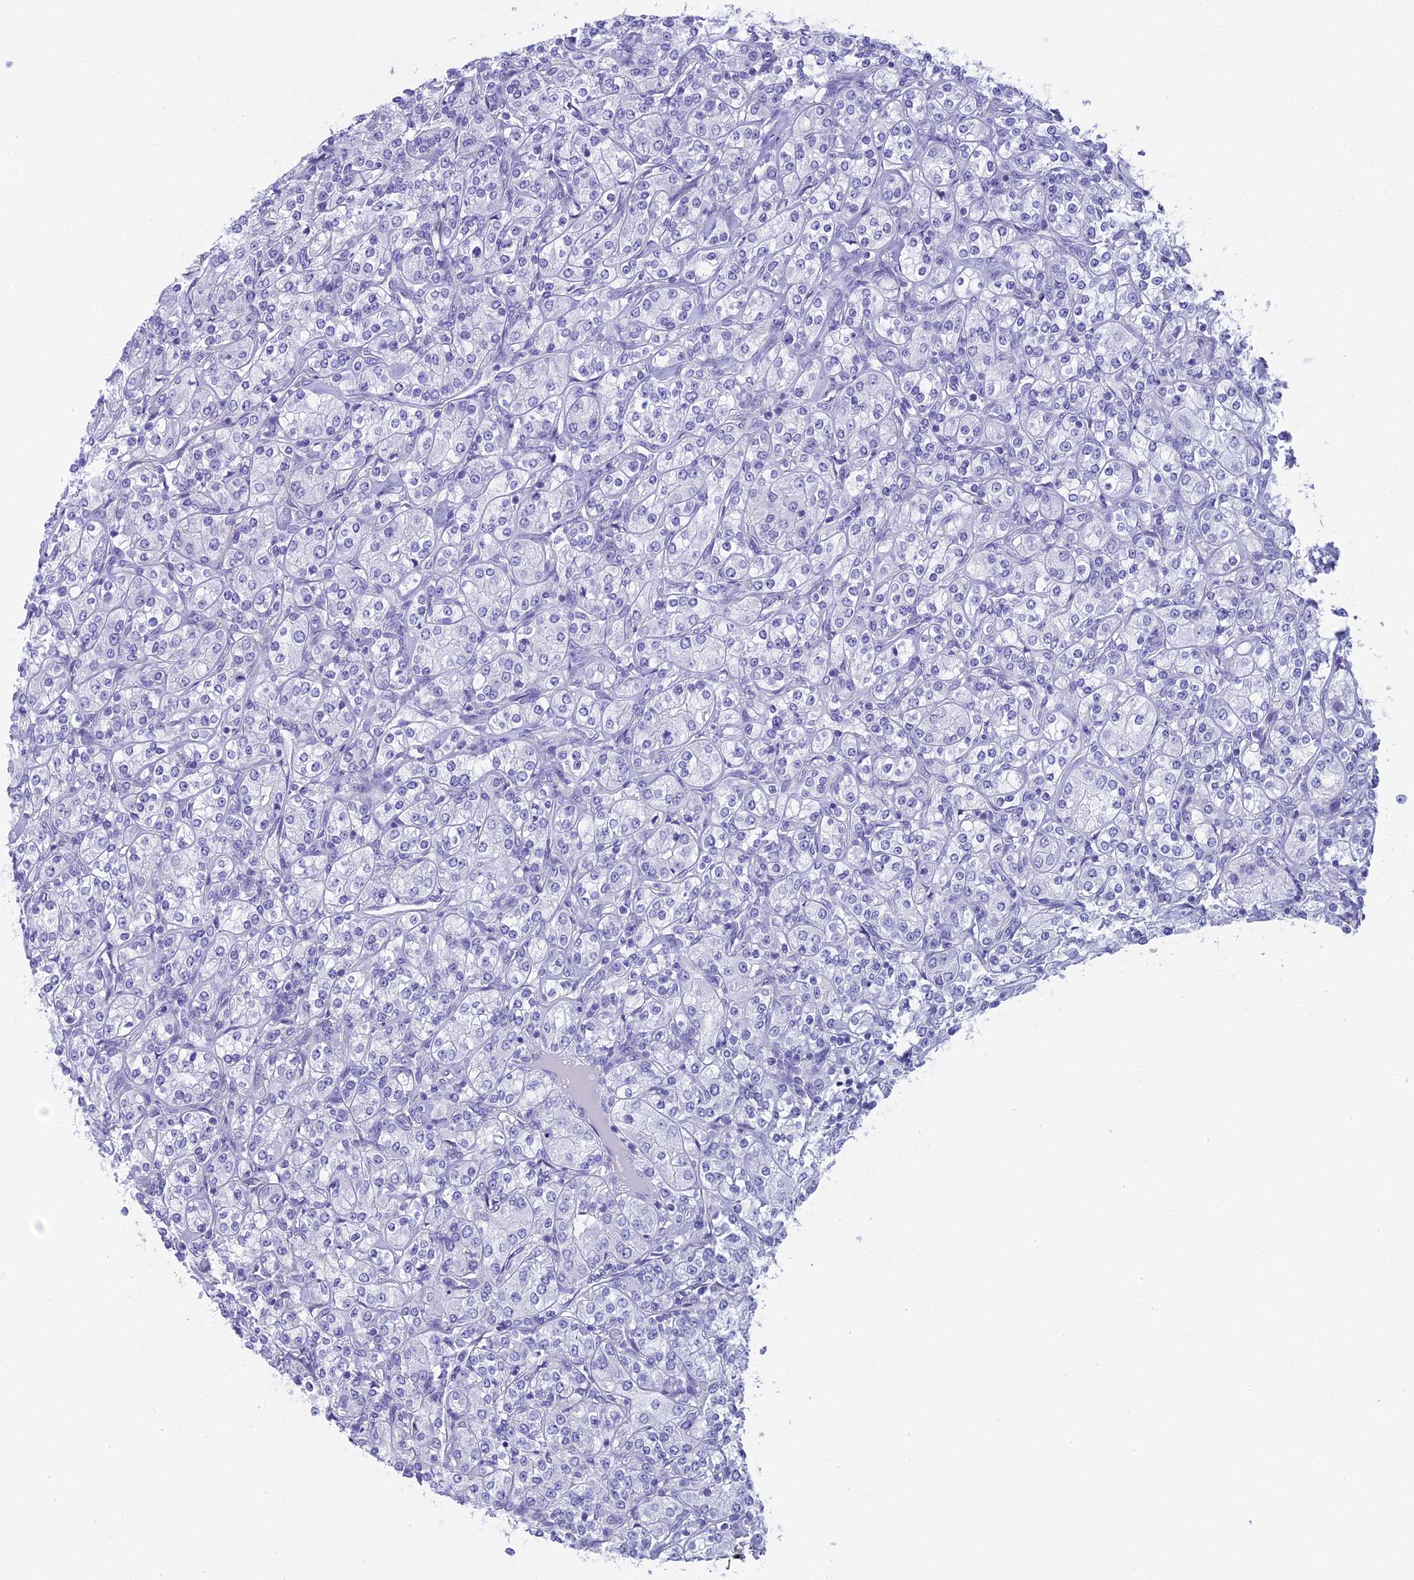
{"staining": {"intensity": "negative", "quantity": "none", "location": "none"}, "tissue": "renal cancer", "cell_type": "Tumor cells", "image_type": "cancer", "snomed": [{"axis": "morphology", "description": "Adenocarcinoma, NOS"}, {"axis": "topography", "description": "Kidney"}], "caption": "Photomicrograph shows no protein positivity in tumor cells of renal cancer tissue.", "gene": "TACSTD2", "patient": {"sex": "male", "age": 77}}